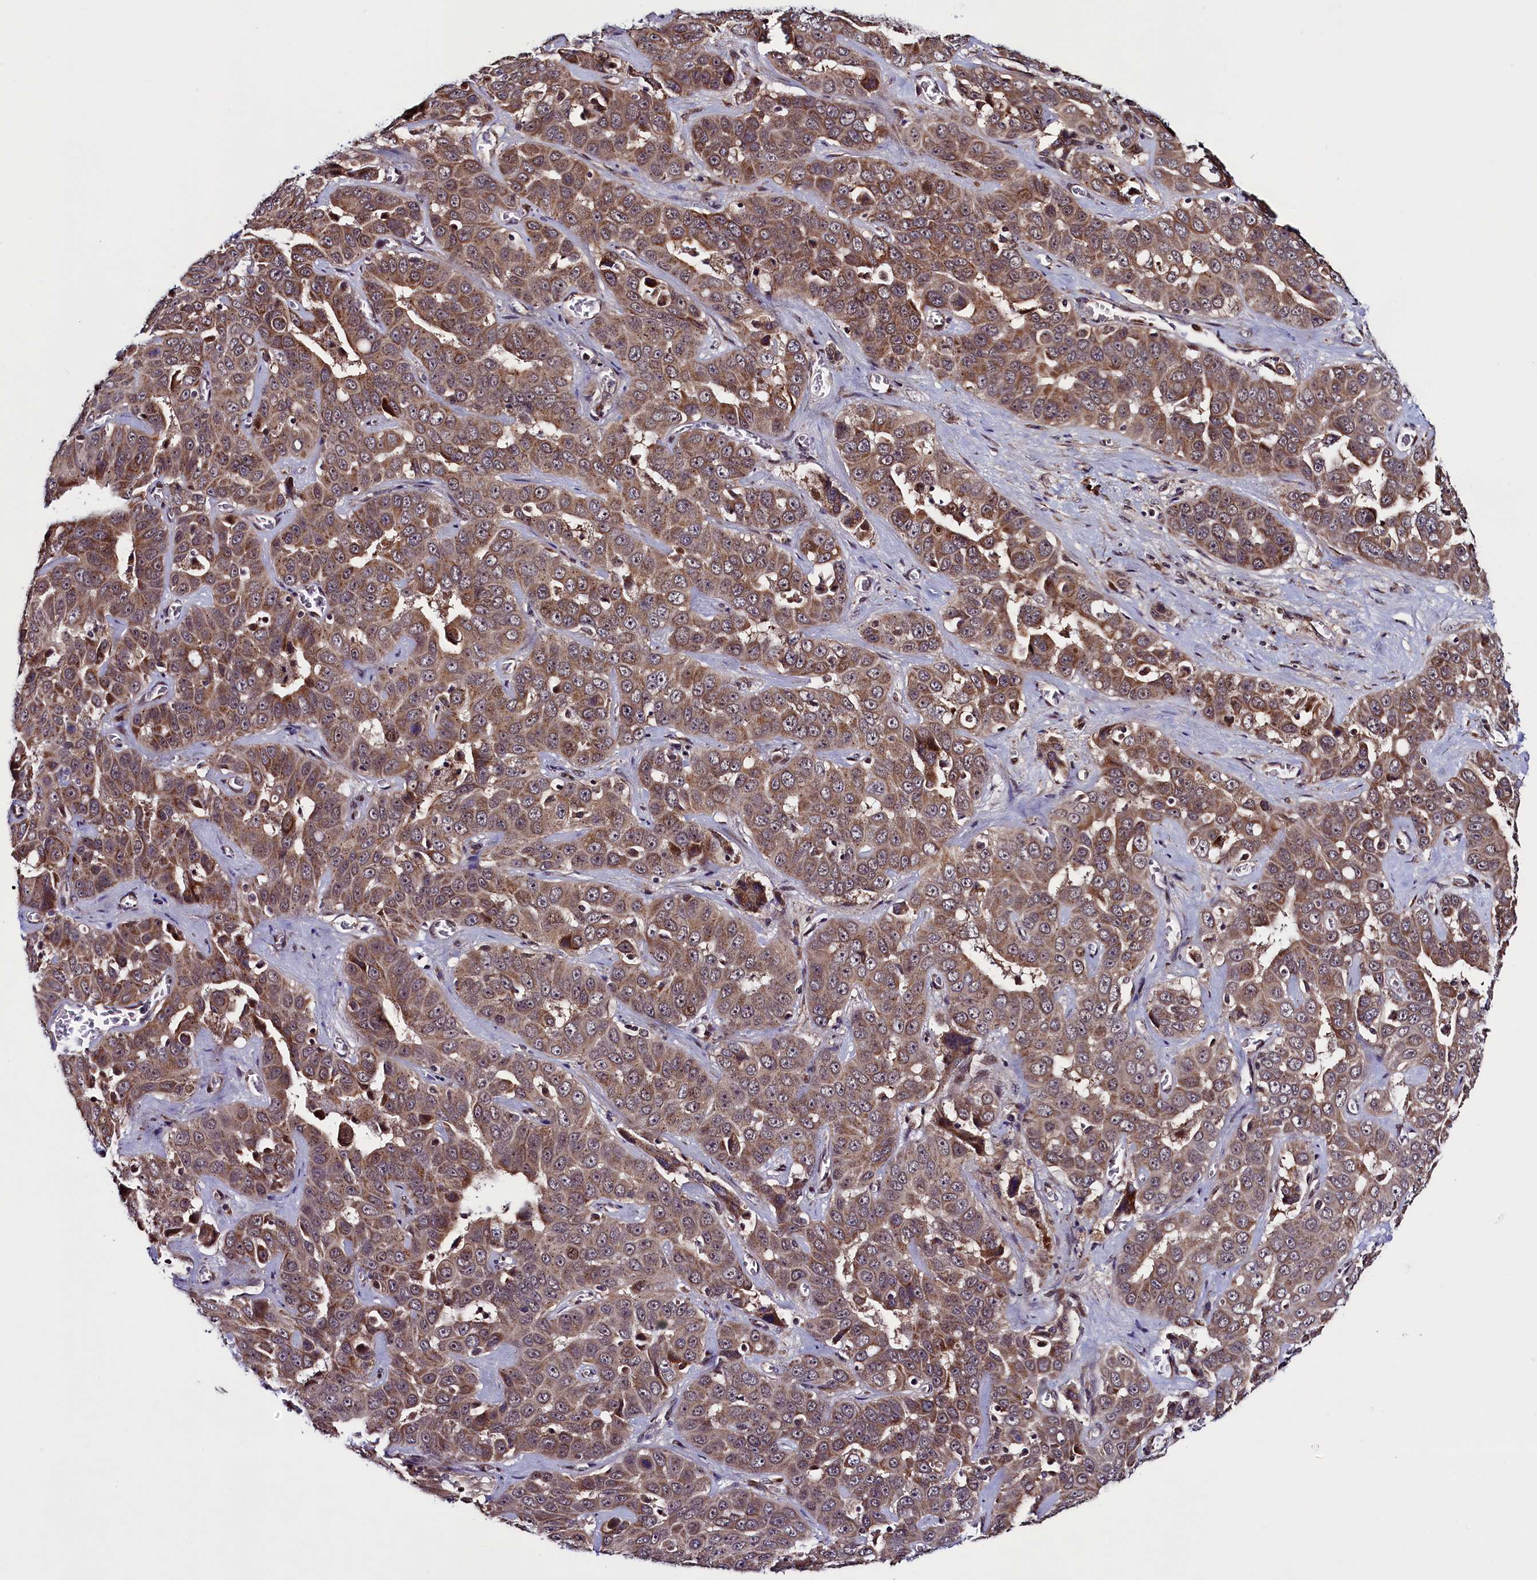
{"staining": {"intensity": "moderate", "quantity": ">75%", "location": "cytoplasmic/membranous,nuclear"}, "tissue": "liver cancer", "cell_type": "Tumor cells", "image_type": "cancer", "snomed": [{"axis": "morphology", "description": "Cholangiocarcinoma"}, {"axis": "topography", "description": "Liver"}], "caption": "The immunohistochemical stain highlights moderate cytoplasmic/membranous and nuclear expression in tumor cells of liver cancer (cholangiocarcinoma) tissue. The protein of interest is shown in brown color, while the nuclei are stained blue.", "gene": "RBFA", "patient": {"sex": "female", "age": 52}}